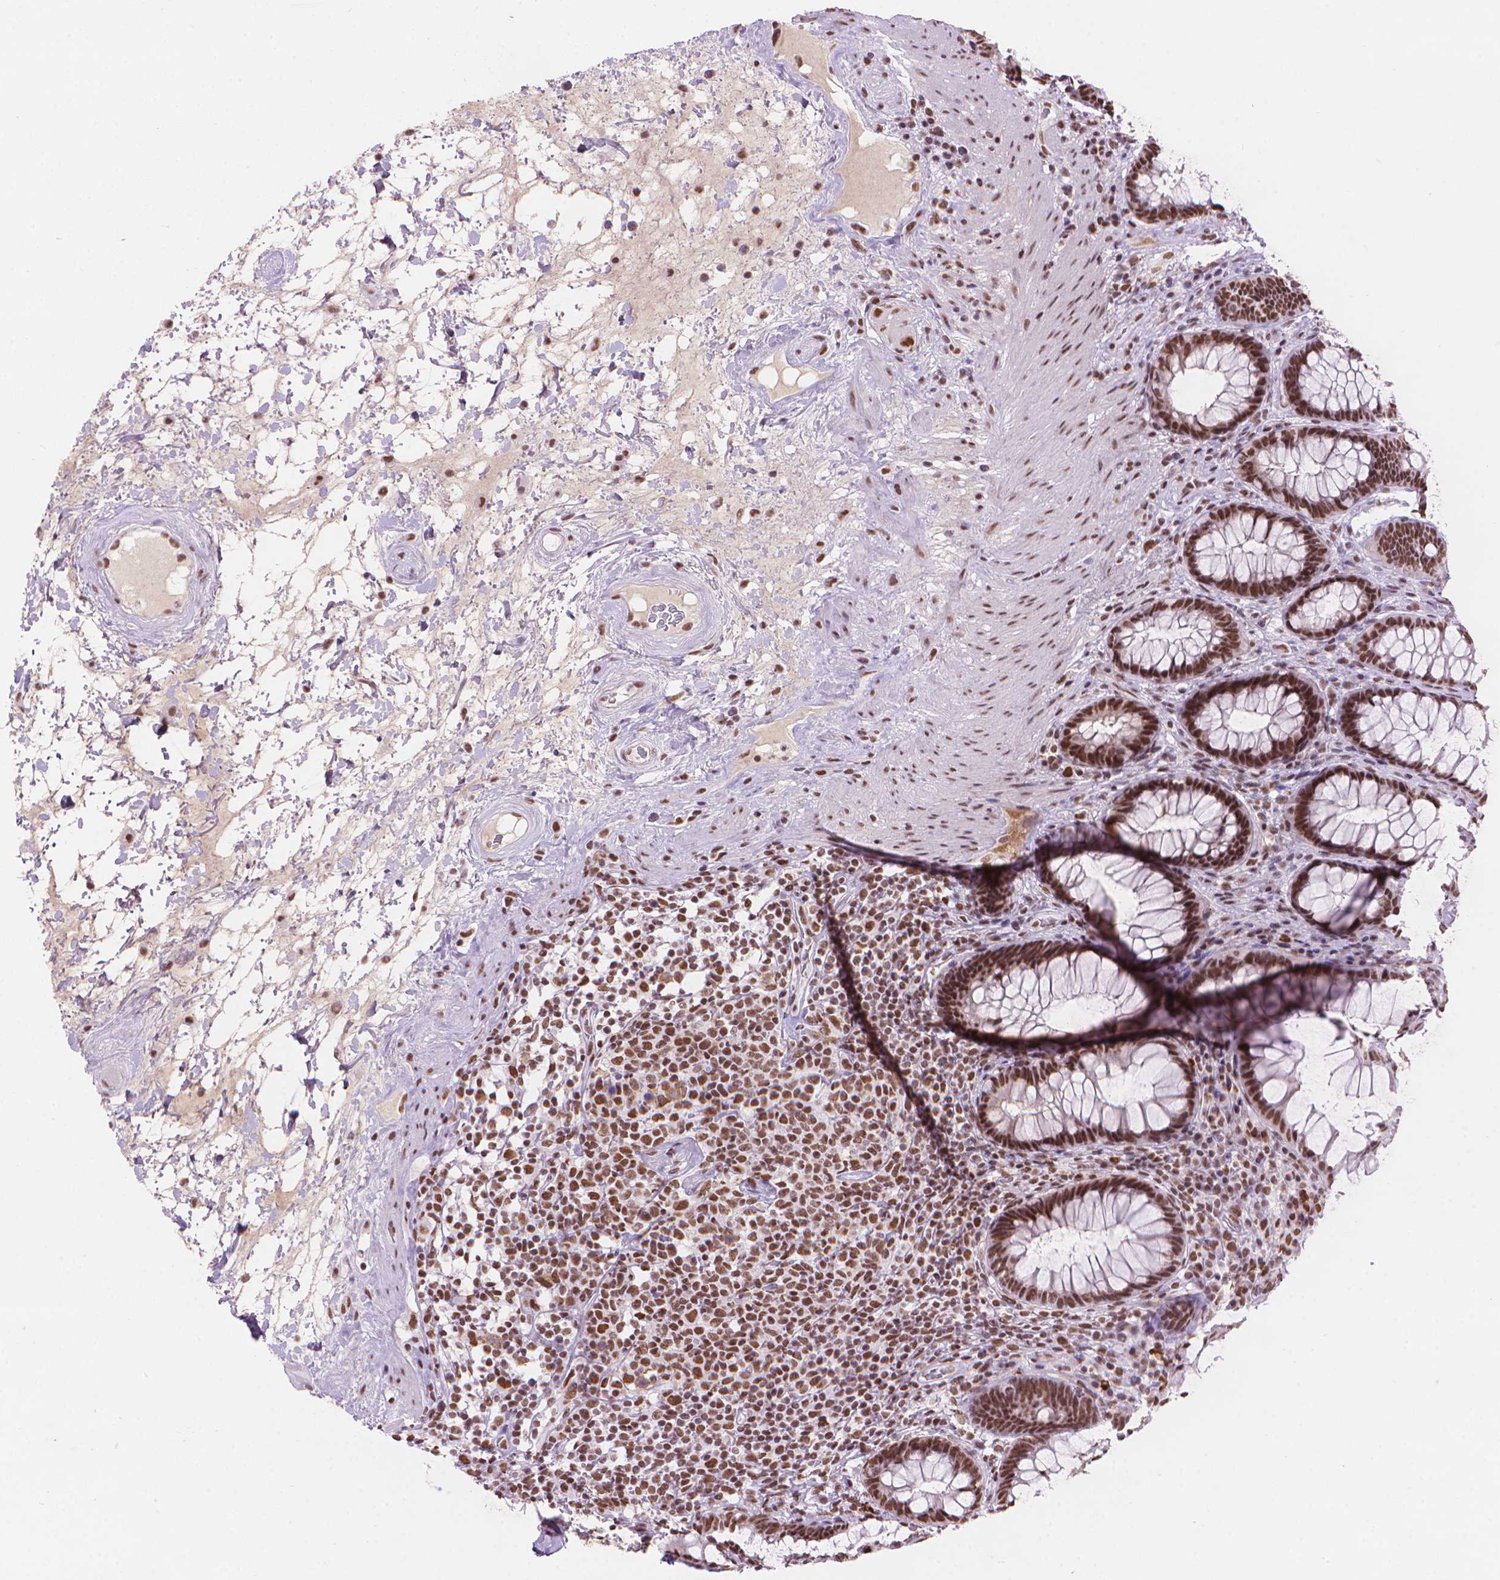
{"staining": {"intensity": "moderate", "quantity": ">75%", "location": "nuclear"}, "tissue": "rectum", "cell_type": "Glandular cells", "image_type": "normal", "snomed": [{"axis": "morphology", "description": "Normal tissue, NOS"}, {"axis": "topography", "description": "Rectum"}], "caption": "Immunohistochemical staining of benign rectum exhibits medium levels of moderate nuclear staining in about >75% of glandular cells.", "gene": "RPA4", "patient": {"sex": "male", "age": 72}}